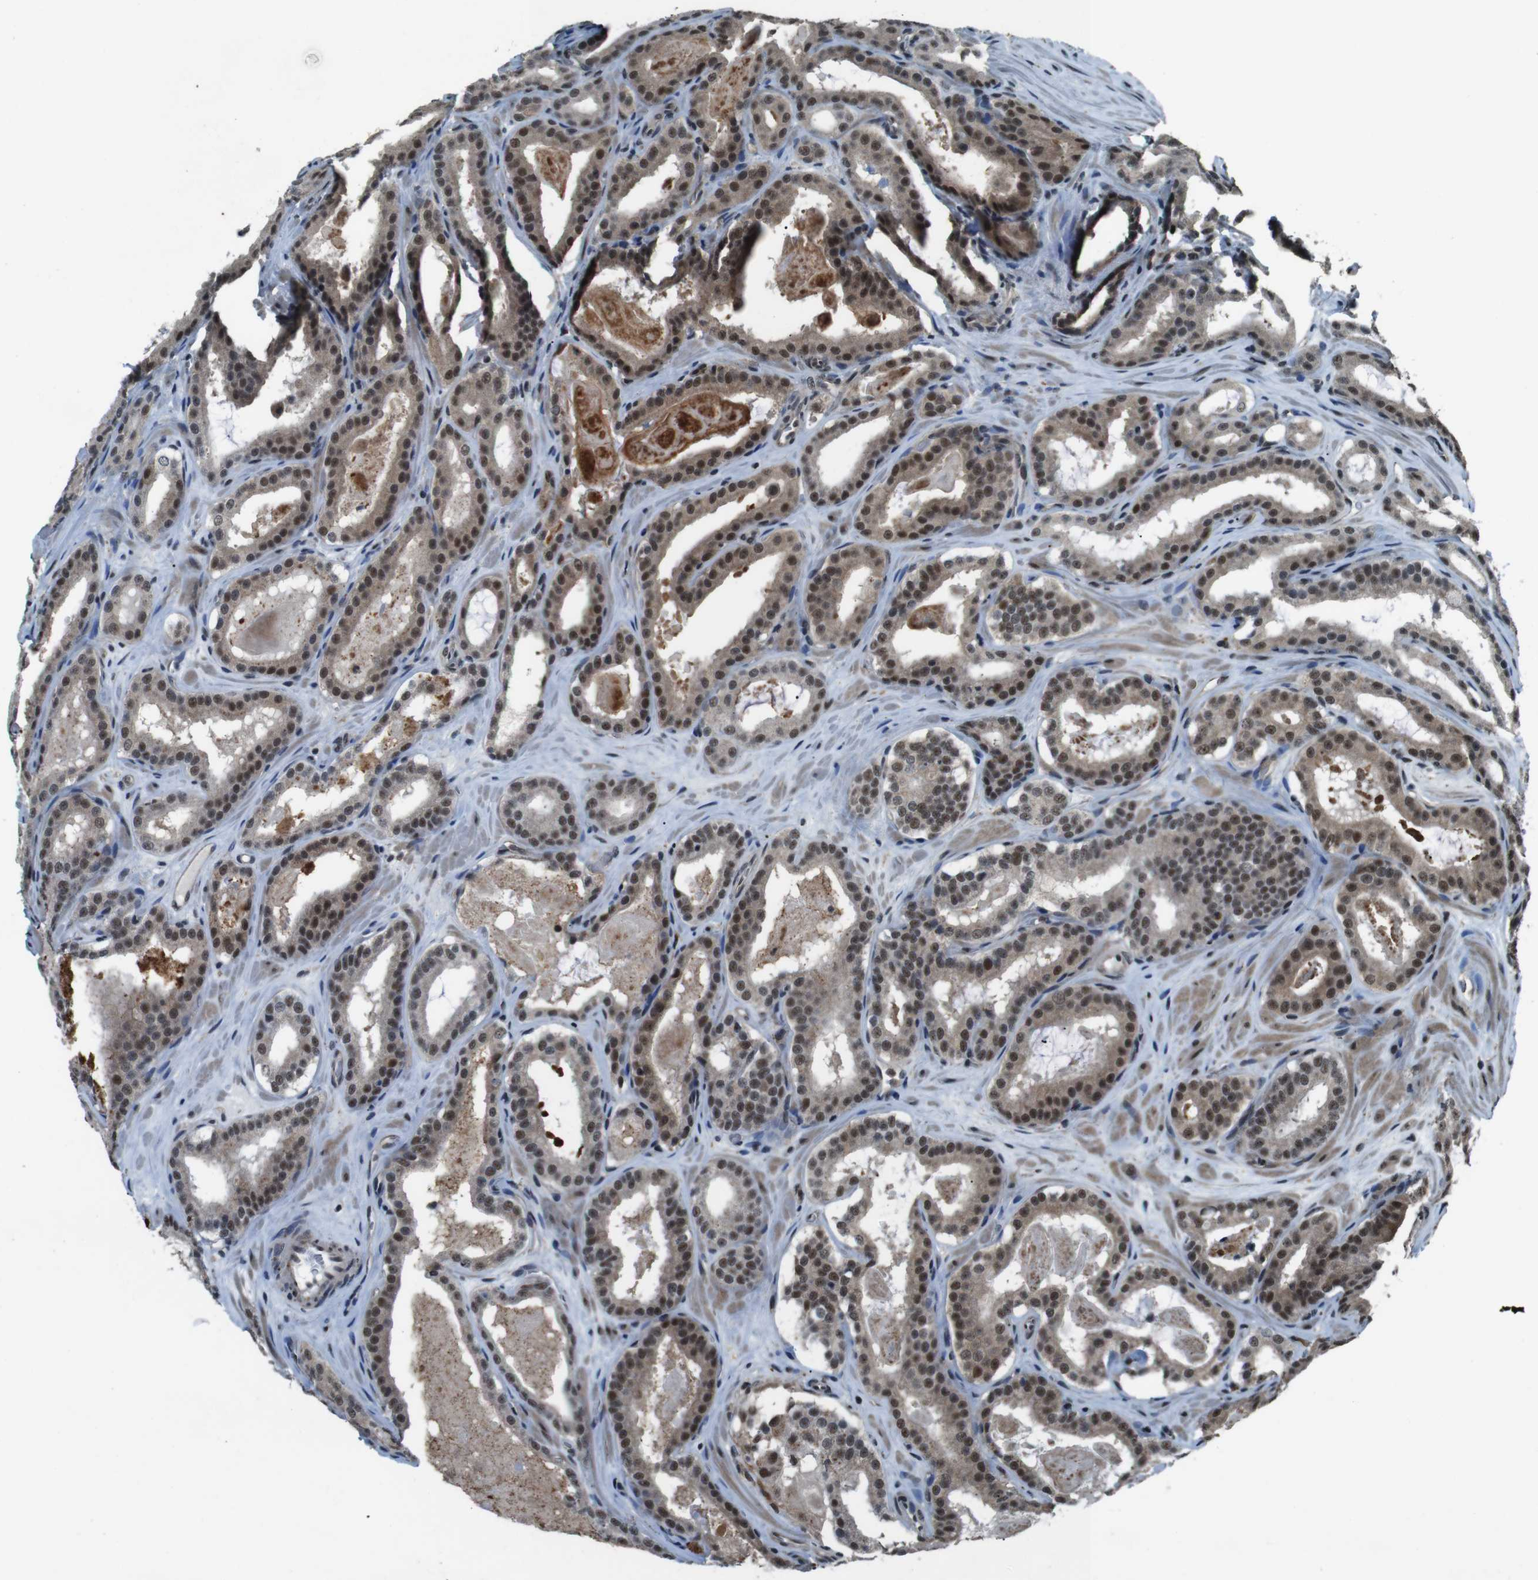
{"staining": {"intensity": "moderate", "quantity": ">75%", "location": "cytoplasmic/membranous,nuclear"}, "tissue": "prostate cancer", "cell_type": "Tumor cells", "image_type": "cancer", "snomed": [{"axis": "morphology", "description": "Adenocarcinoma, High grade"}, {"axis": "topography", "description": "Prostate"}], "caption": "IHC of high-grade adenocarcinoma (prostate) demonstrates medium levels of moderate cytoplasmic/membranous and nuclear positivity in approximately >75% of tumor cells.", "gene": "NR4A2", "patient": {"sex": "male", "age": 60}}